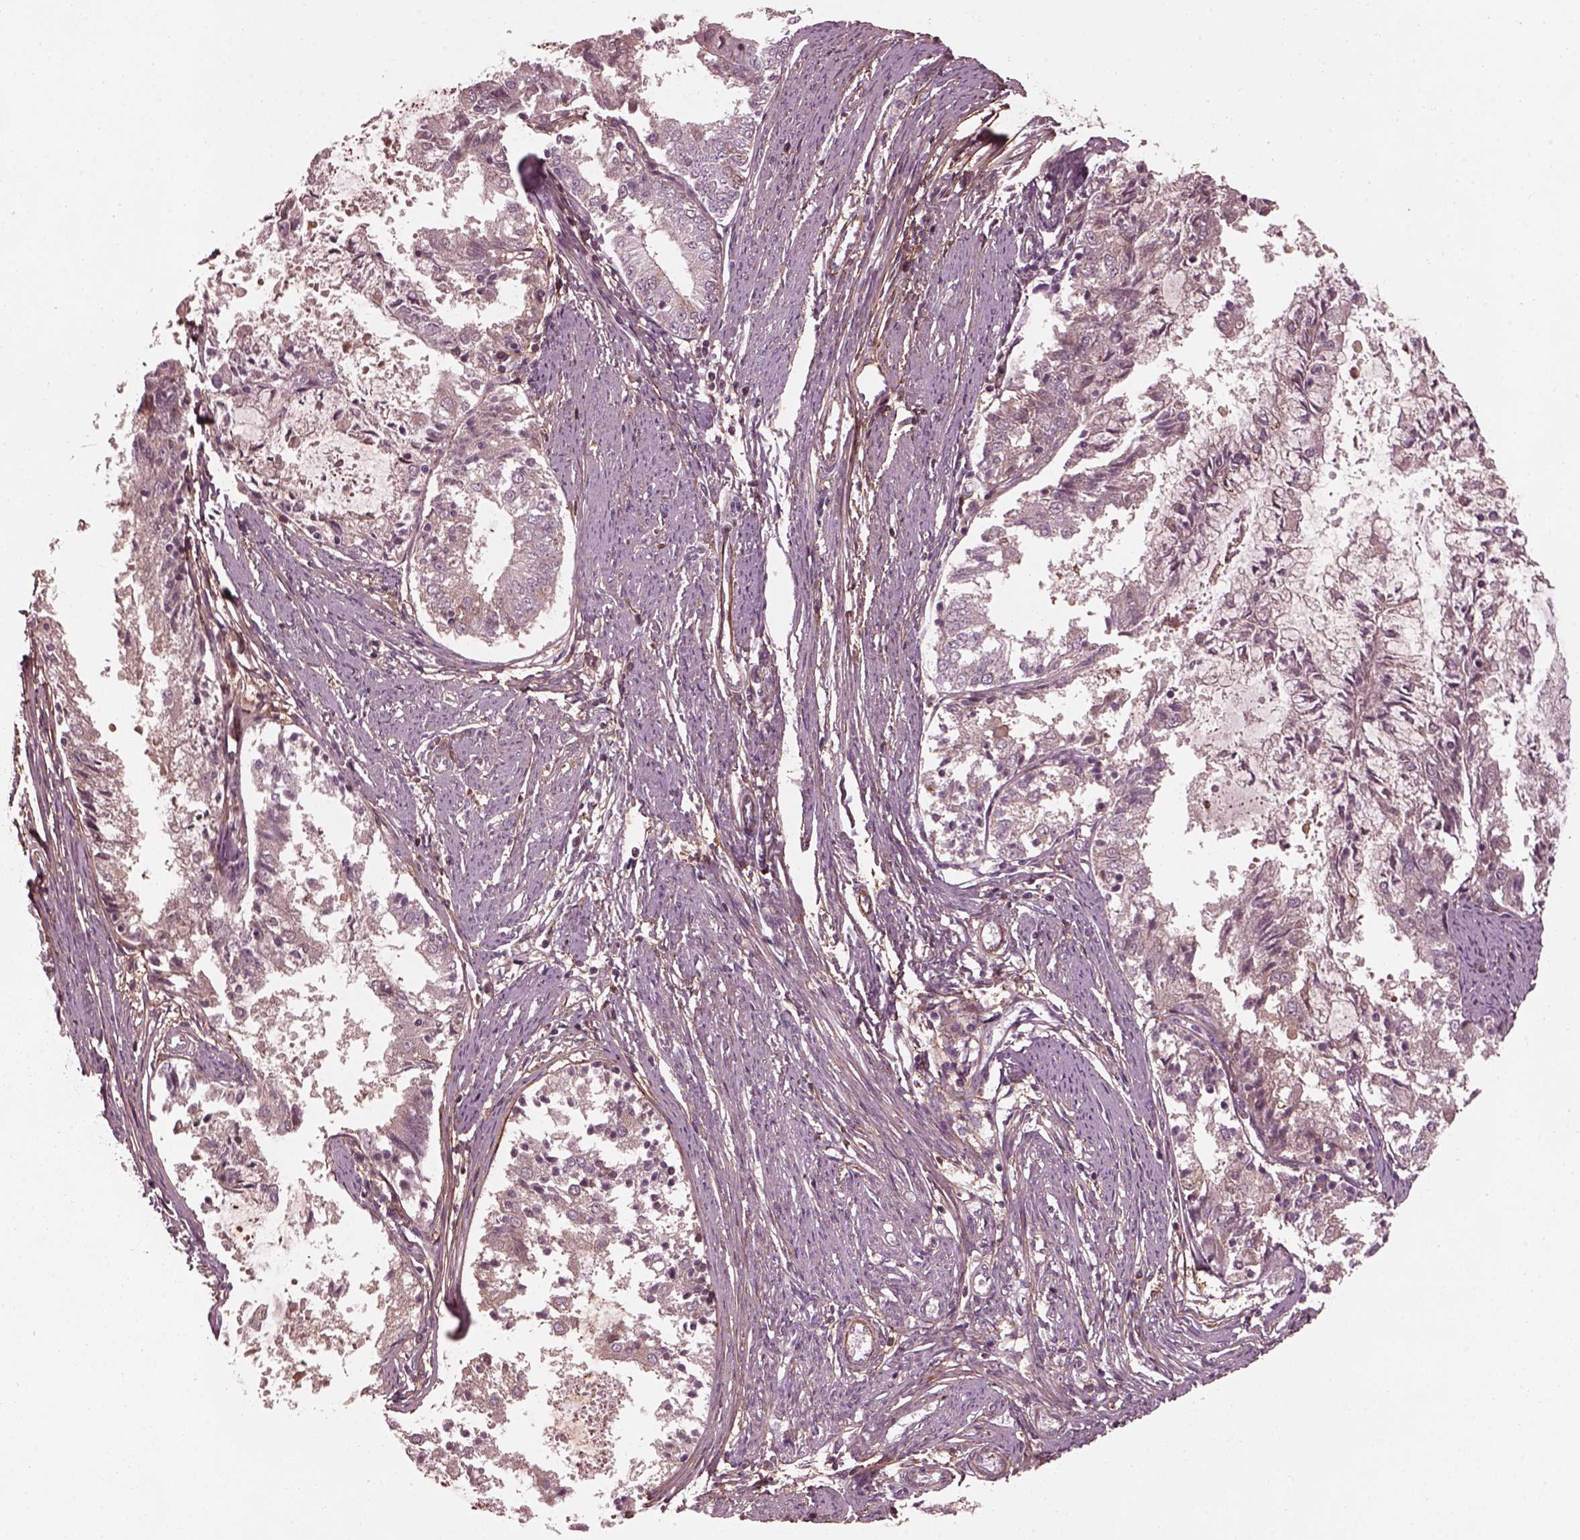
{"staining": {"intensity": "negative", "quantity": "none", "location": "none"}, "tissue": "endometrial cancer", "cell_type": "Tumor cells", "image_type": "cancer", "snomed": [{"axis": "morphology", "description": "Adenocarcinoma, NOS"}, {"axis": "topography", "description": "Endometrium"}], "caption": "Immunohistochemical staining of human endometrial adenocarcinoma displays no significant expression in tumor cells.", "gene": "EFEMP1", "patient": {"sex": "female", "age": 57}}